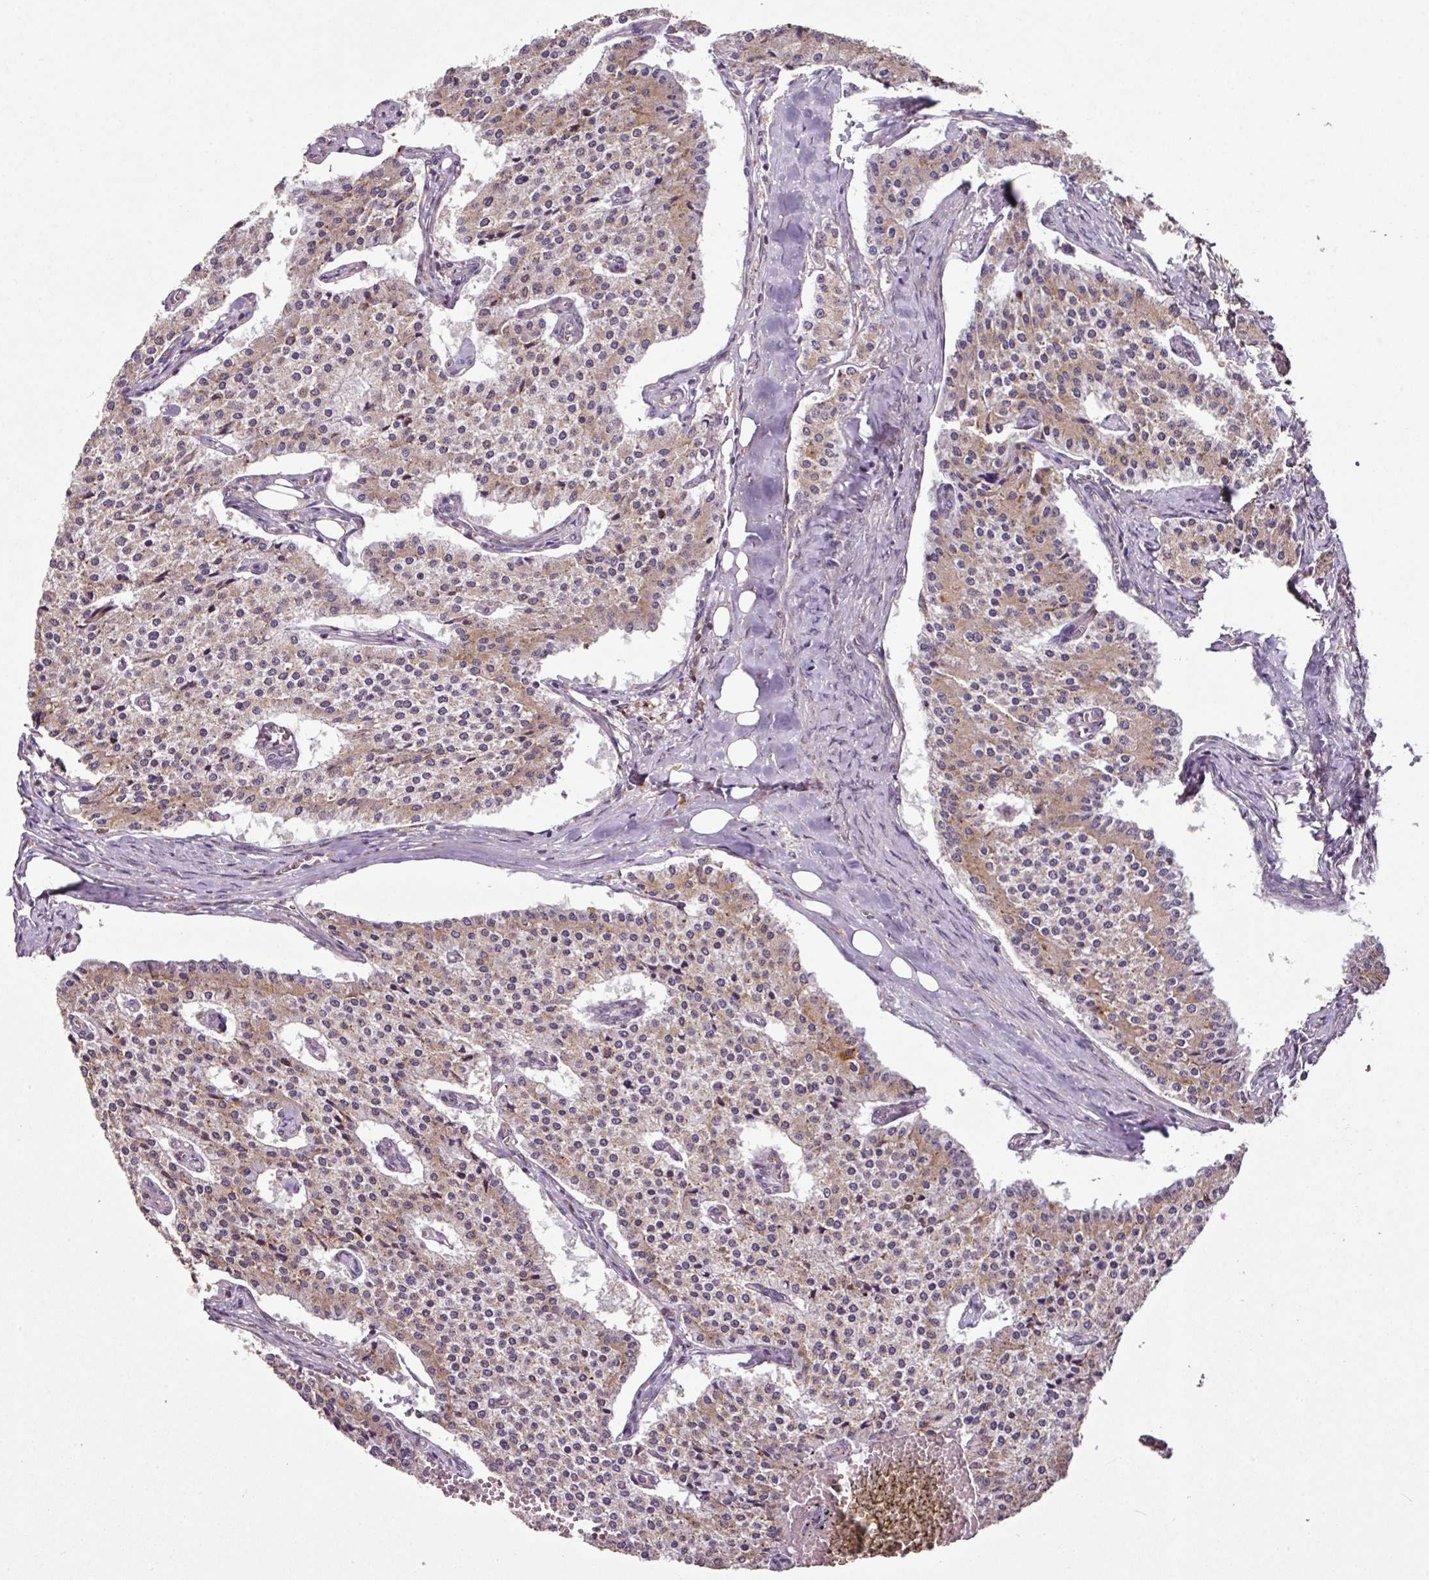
{"staining": {"intensity": "moderate", "quantity": ">75%", "location": "cytoplasmic/membranous"}, "tissue": "carcinoid", "cell_type": "Tumor cells", "image_type": "cancer", "snomed": [{"axis": "morphology", "description": "Carcinoid, malignant, NOS"}, {"axis": "topography", "description": "Colon"}], "caption": "Immunohistochemistry (IHC) of malignant carcinoid reveals medium levels of moderate cytoplasmic/membranous staining in approximately >75% of tumor cells.", "gene": "SPCS3", "patient": {"sex": "female", "age": 52}}